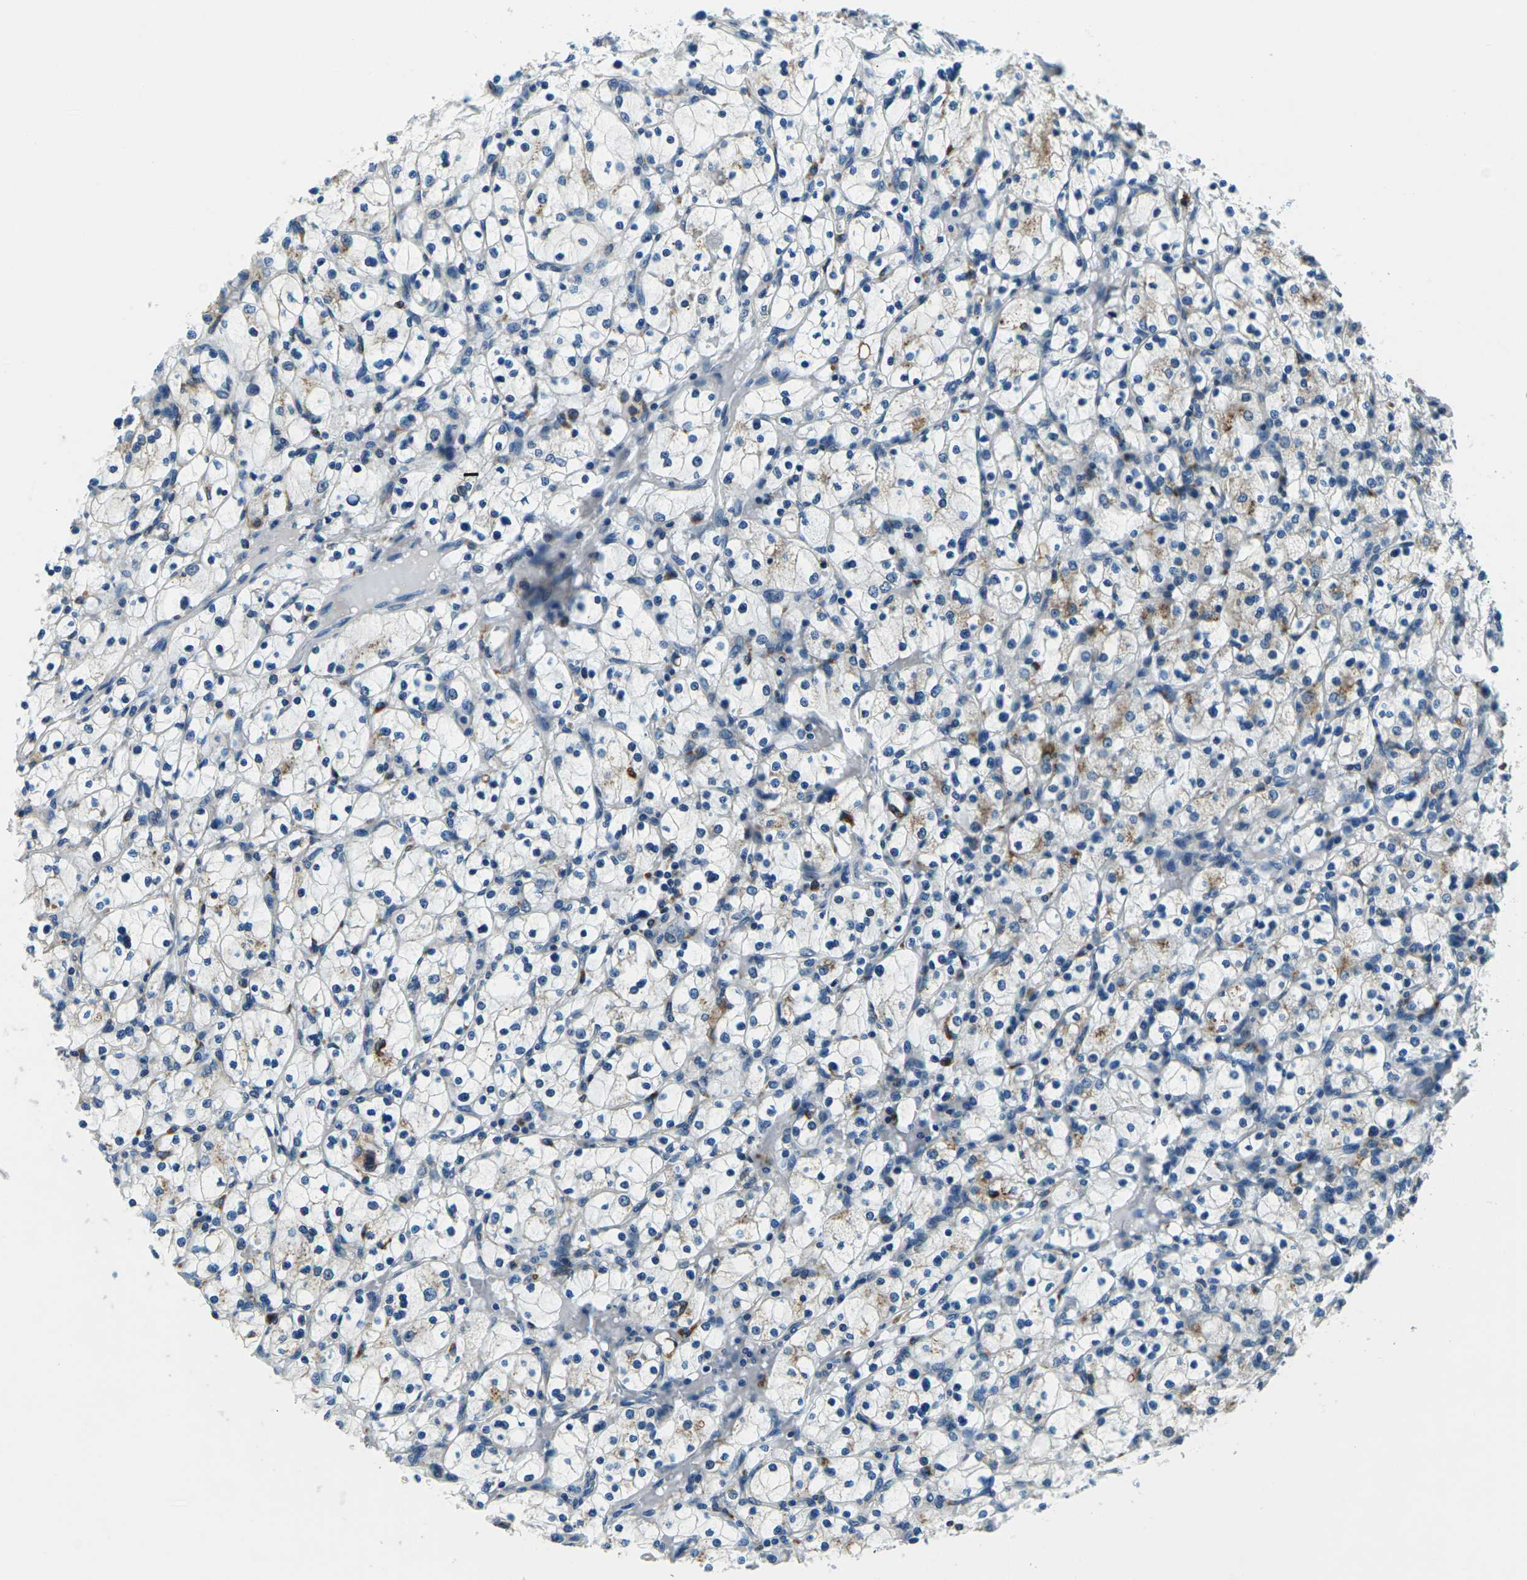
{"staining": {"intensity": "weak", "quantity": "<25%", "location": "cytoplasmic/membranous"}, "tissue": "renal cancer", "cell_type": "Tumor cells", "image_type": "cancer", "snomed": [{"axis": "morphology", "description": "Adenocarcinoma, NOS"}, {"axis": "topography", "description": "Kidney"}], "caption": "Immunohistochemistry (IHC) image of neoplastic tissue: renal cancer (adenocarcinoma) stained with DAB shows no significant protein positivity in tumor cells.", "gene": "SLC31A2", "patient": {"sex": "female", "age": 83}}